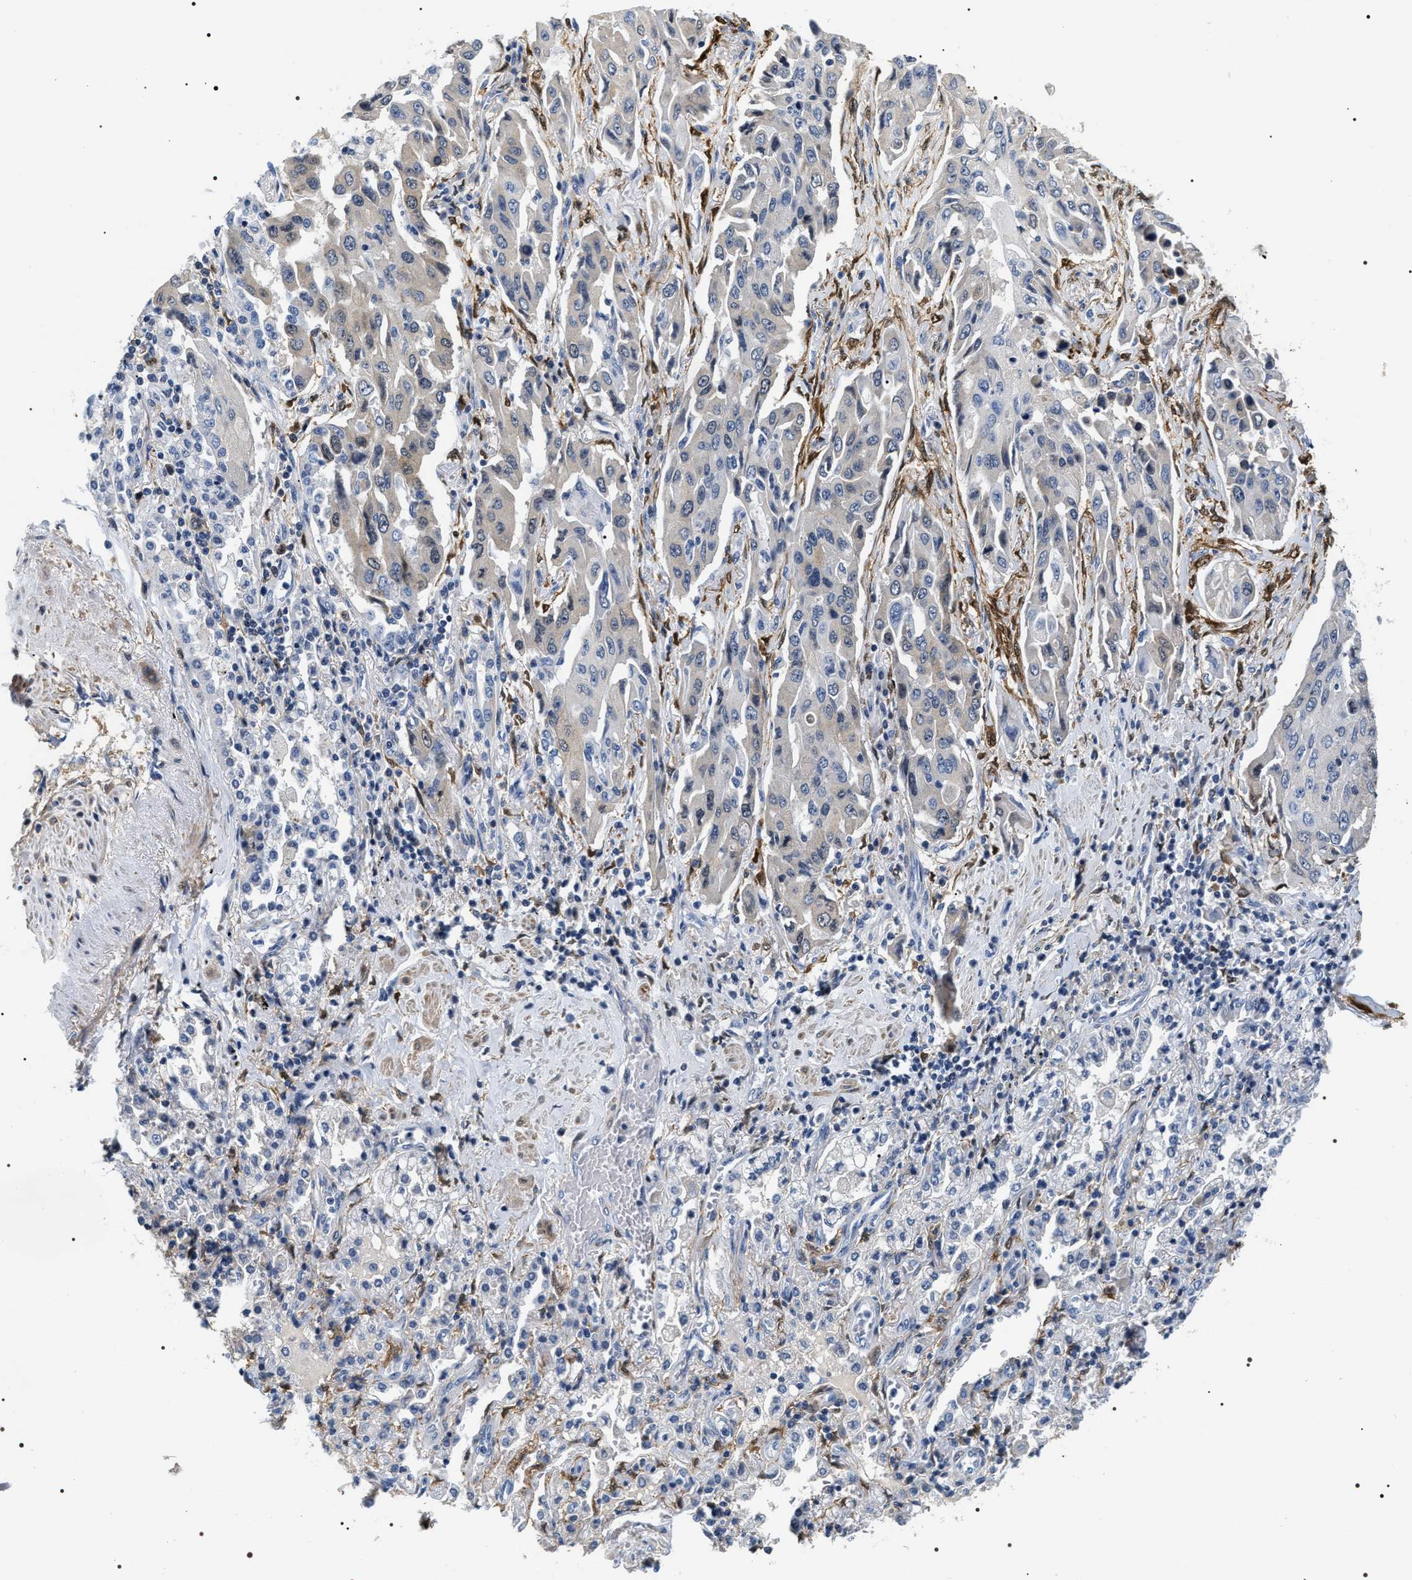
{"staining": {"intensity": "negative", "quantity": "none", "location": "none"}, "tissue": "lung cancer", "cell_type": "Tumor cells", "image_type": "cancer", "snomed": [{"axis": "morphology", "description": "Adenocarcinoma, NOS"}, {"axis": "topography", "description": "Lung"}], "caption": "Immunohistochemistry (IHC) histopathology image of neoplastic tissue: human lung cancer stained with DAB shows no significant protein staining in tumor cells.", "gene": "BAG2", "patient": {"sex": "female", "age": 65}}